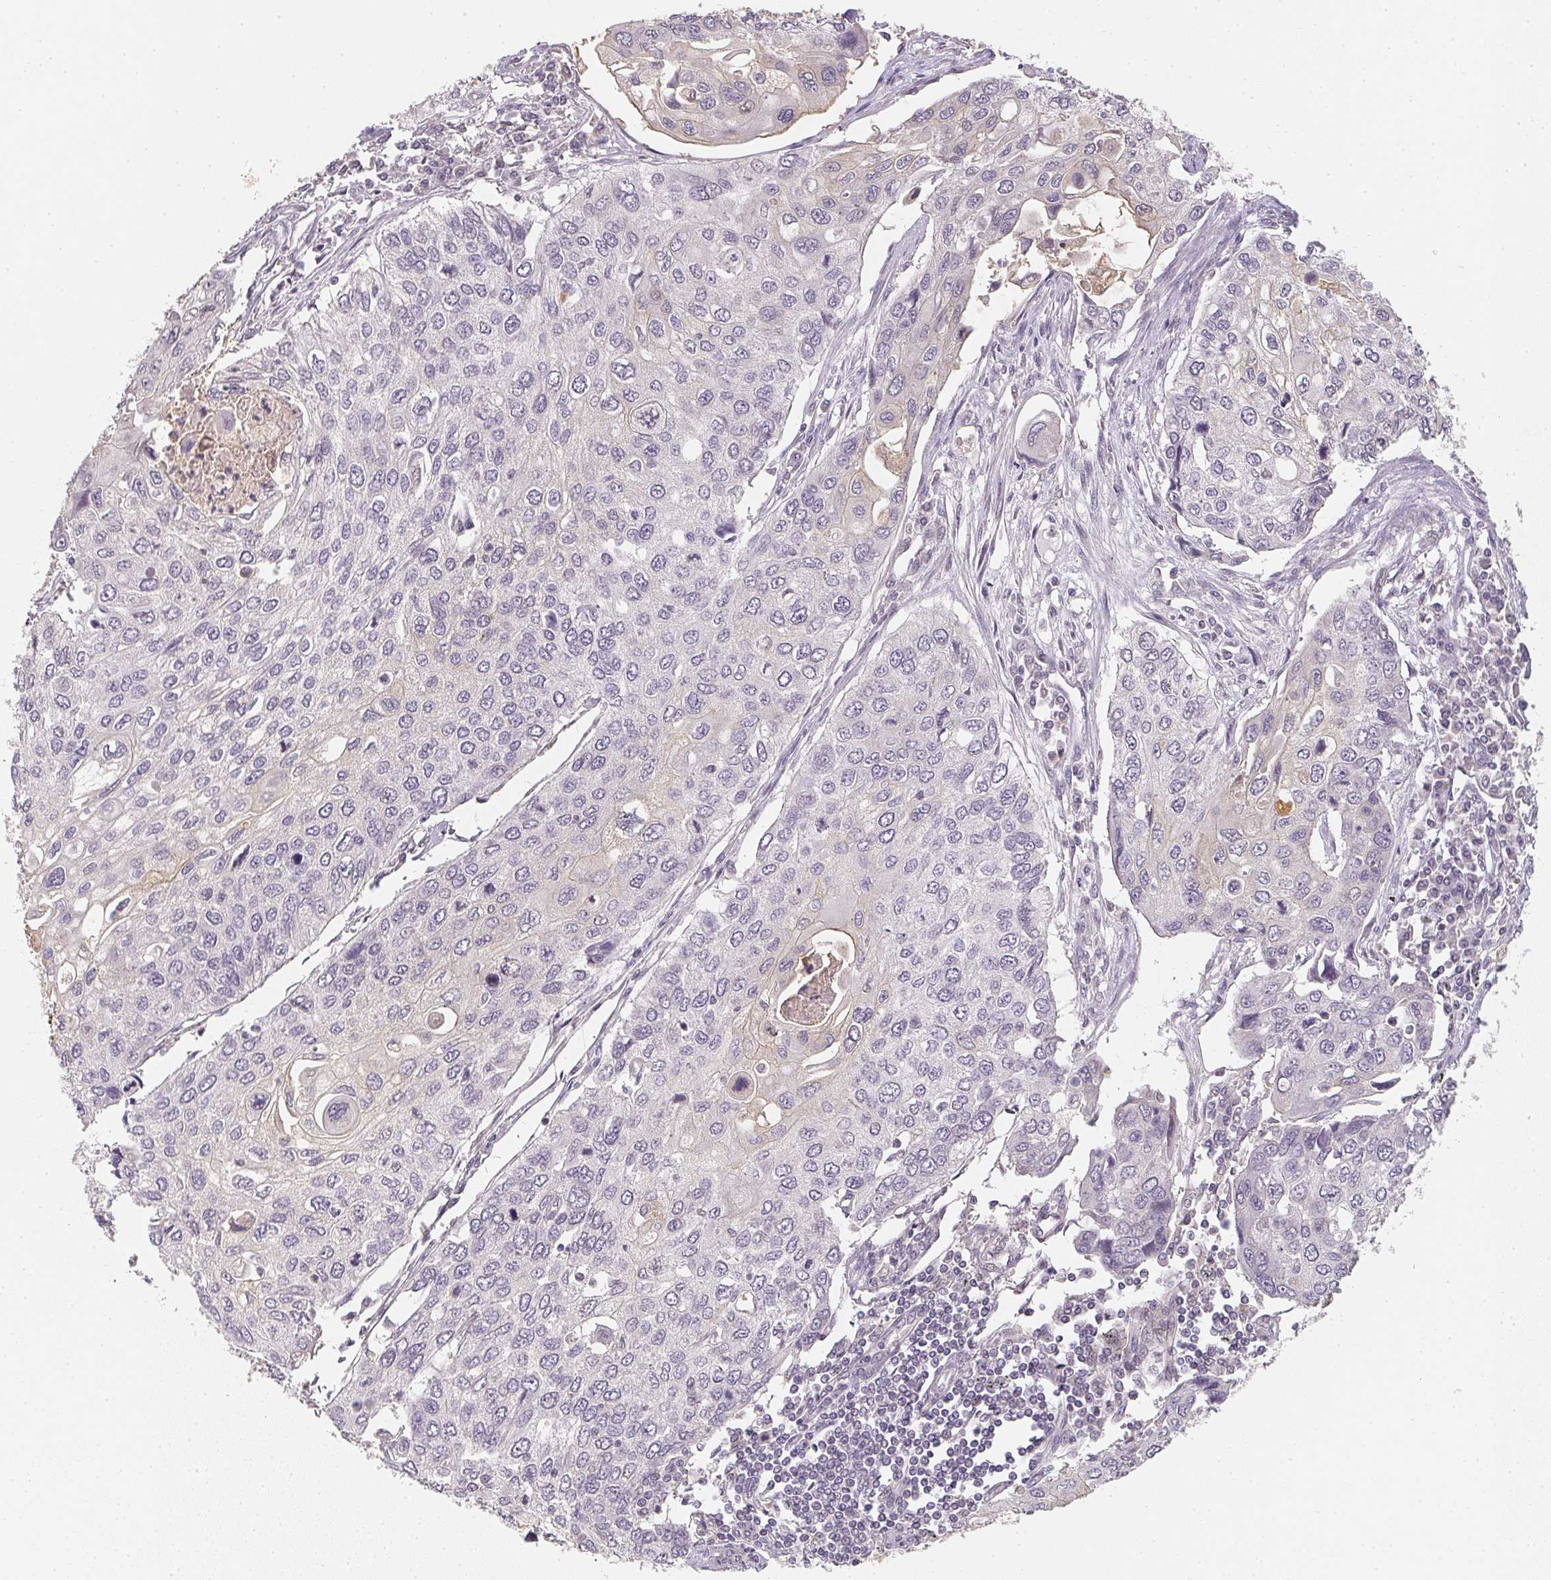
{"staining": {"intensity": "negative", "quantity": "none", "location": "none"}, "tissue": "lung cancer", "cell_type": "Tumor cells", "image_type": "cancer", "snomed": [{"axis": "morphology", "description": "Squamous cell carcinoma, NOS"}, {"axis": "morphology", "description": "Squamous cell carcinoma, metastatic, NOS"}, {"axis": "topography", "description": "Lung"}], "caption": "High power microscopy photomicrograph of an IHC photomicrograph of lung squamous cell carcinoma, revealing no significant expression in tumor cells.", "gene": "SOAT1", "patient": {"sex": "male", "age": 63}}